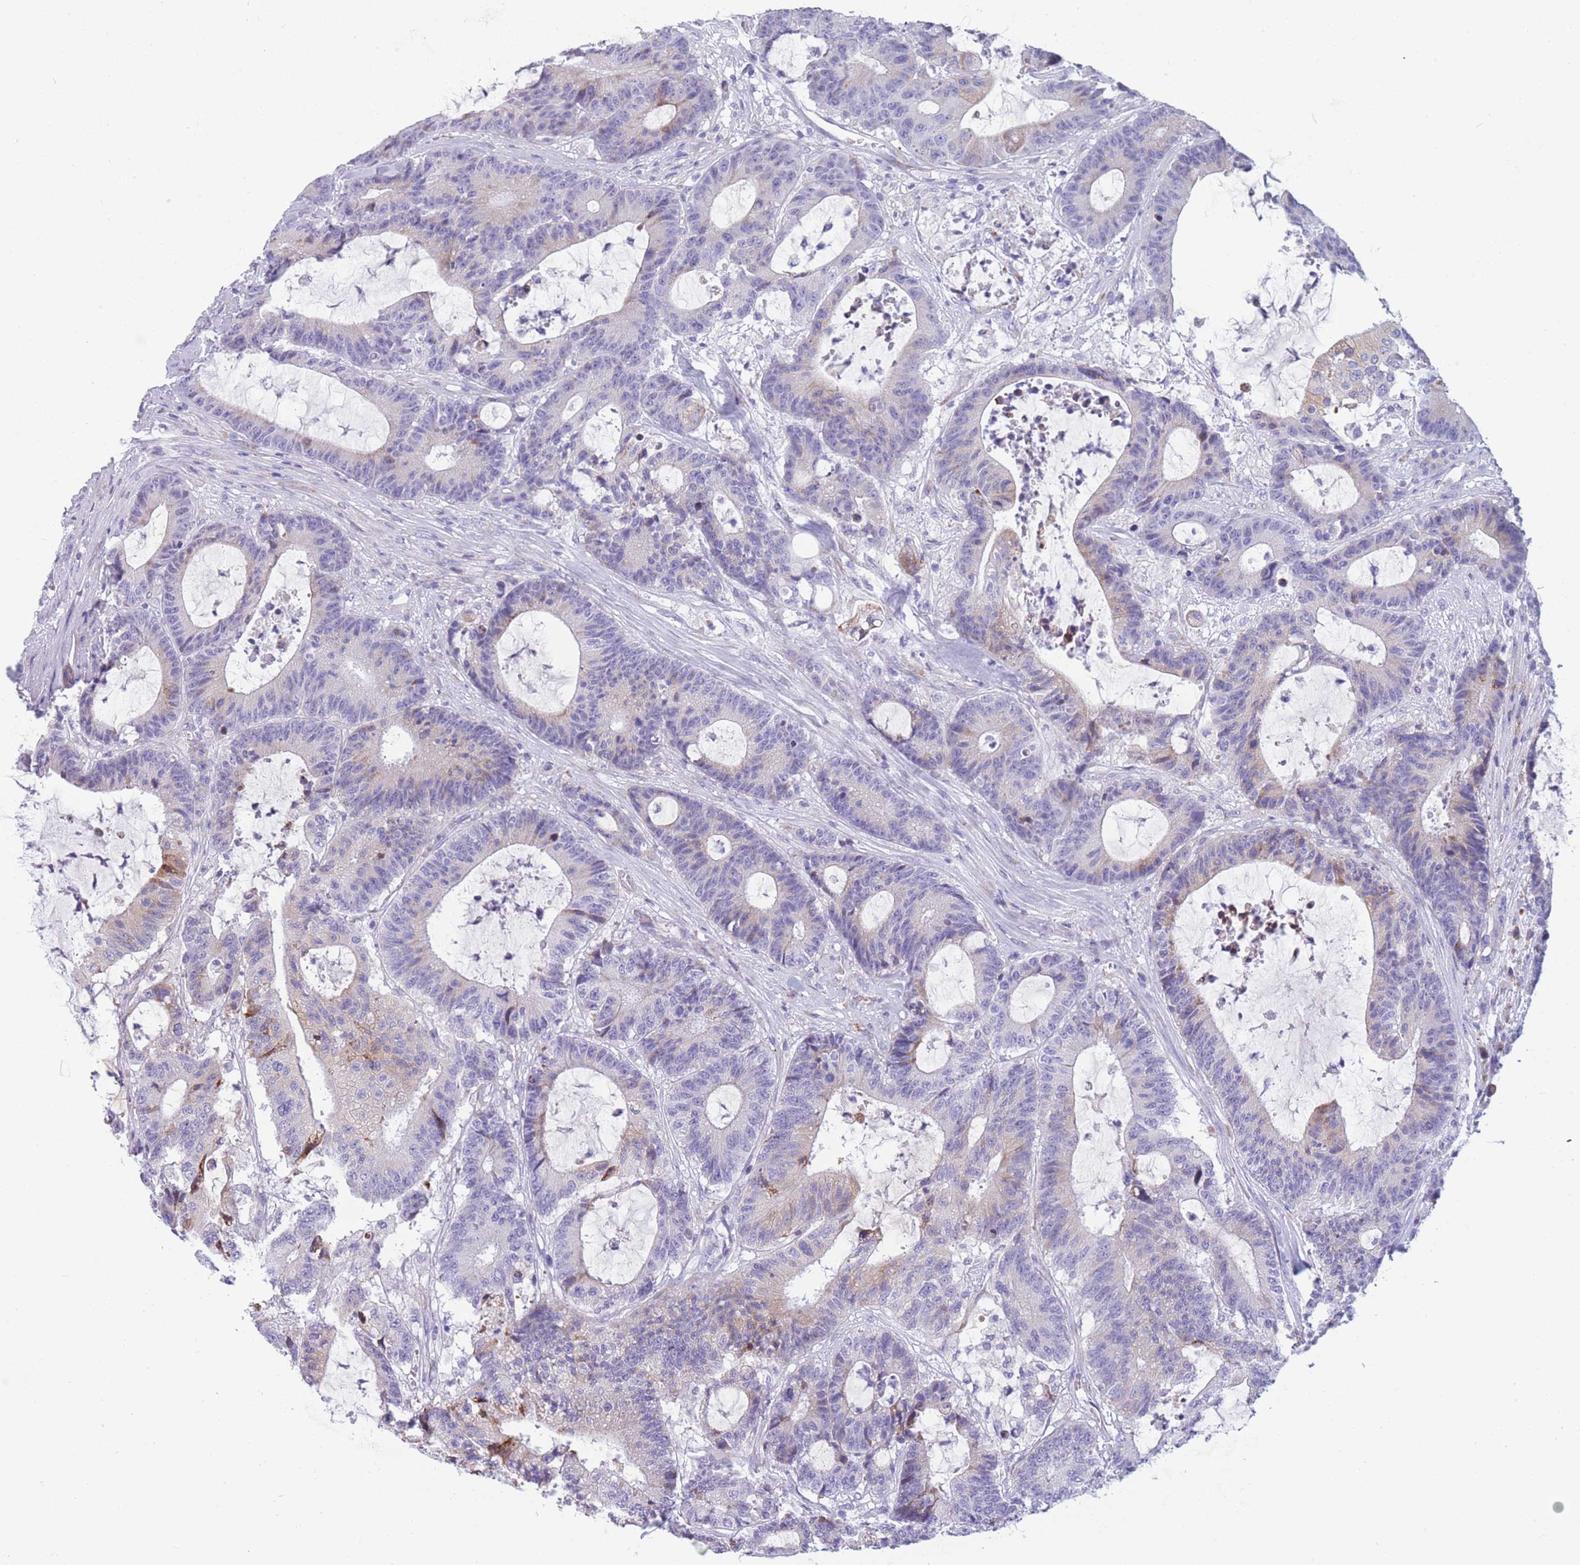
{"staining": {"intensity": "negative", "quantity": "none", "location": "none"}, "tissue": "colorectal cancer", "cell_type": "Tumor cells", "image_type": "cancer", "snomed": [{"axis": "morphology", "description": "Adenocarcinoma, NOS"}, {"axis": "topography", "description": "Colon"}], "caption": "There is no significant staining in tumor cells of adenocarcinoma (colorectal).", "gene": "COL27A1", "patient": {"sex": "female", "age": 84}}